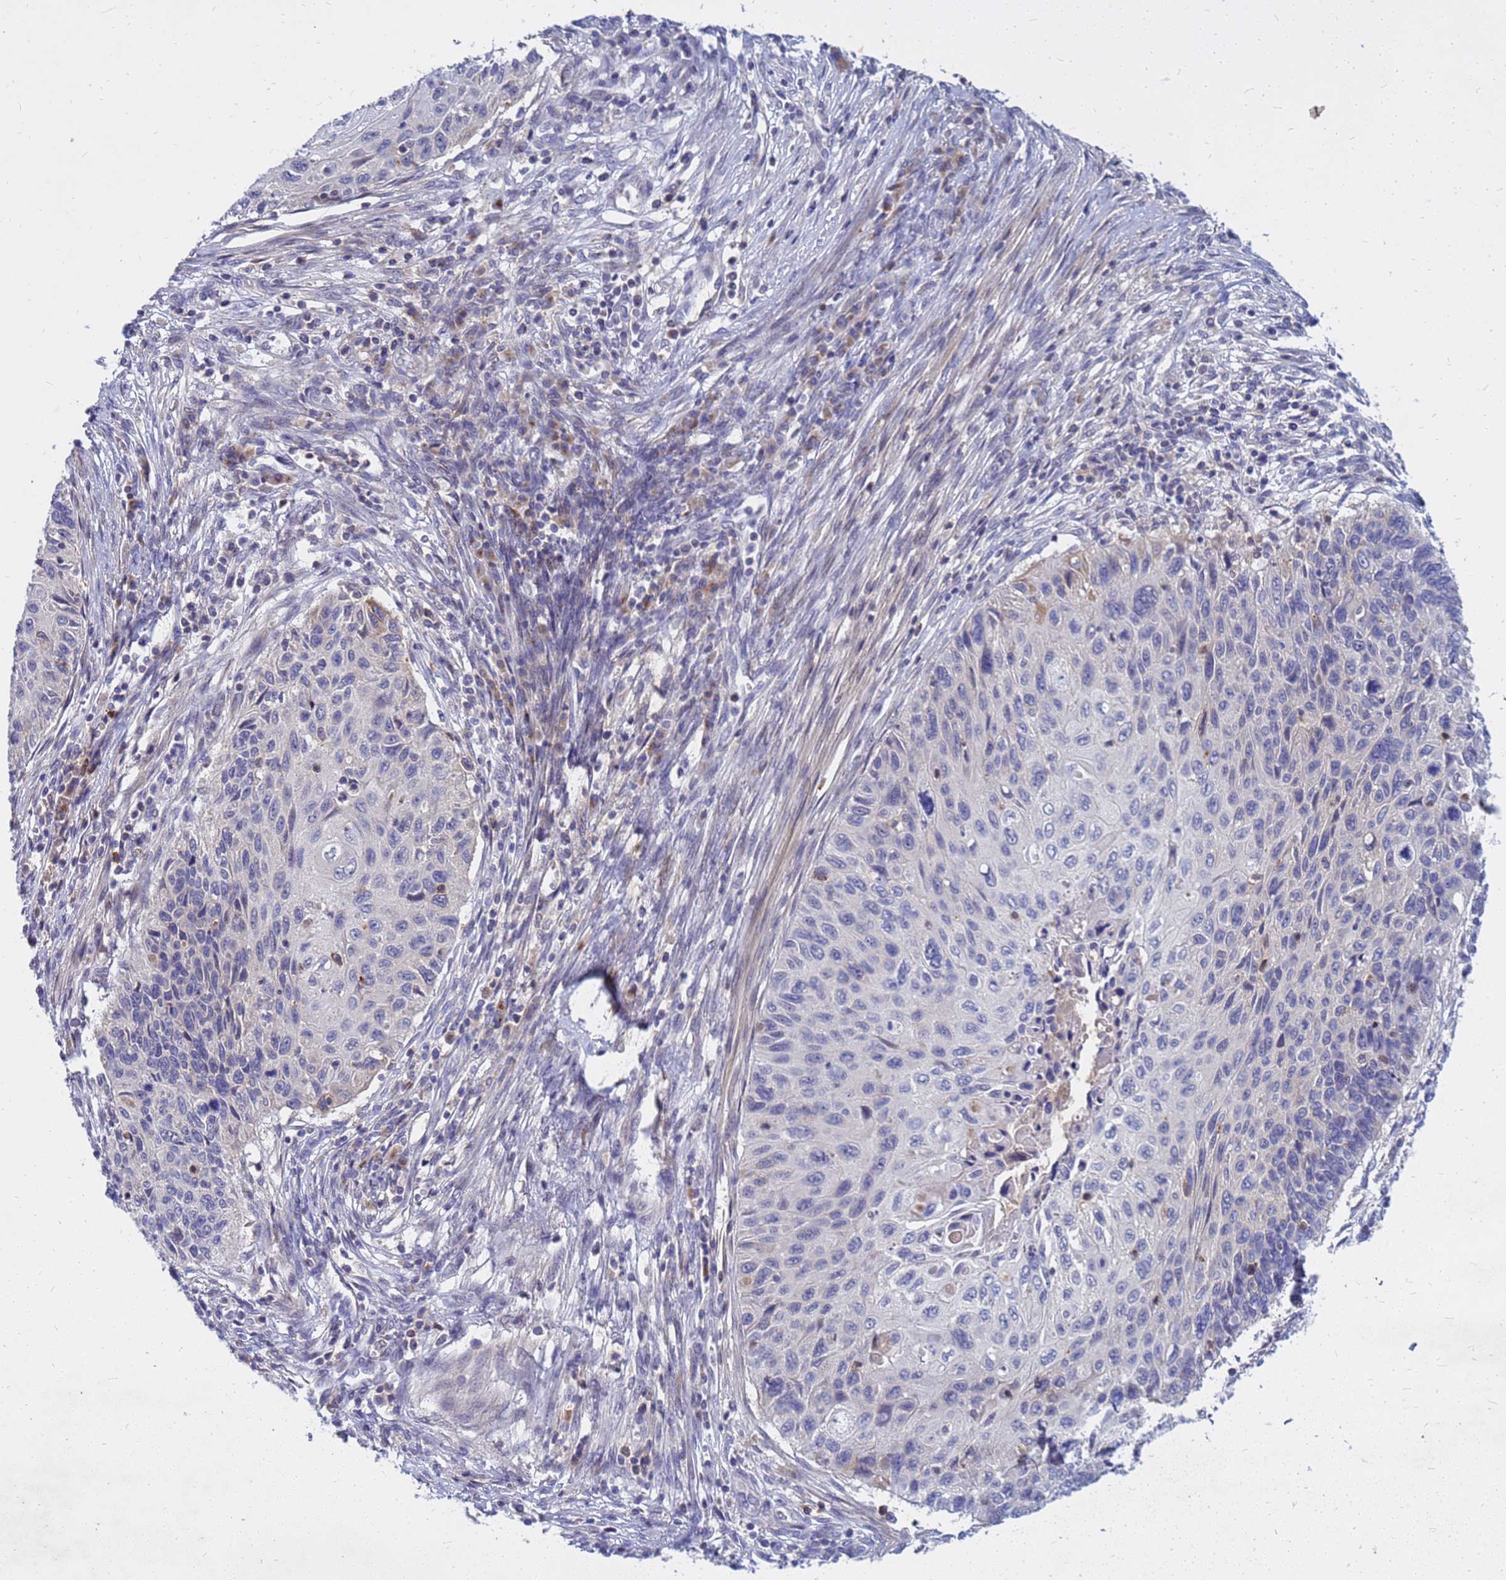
{"staining": {"intensity": "negative", "quantity": "none", "location": "none"}, "tissue": "cervical cancer", "cell_type": "Tumor cells", "image_type": "cancer", "snomed": [{"axis": "morphology", "description": "Squamous cell carcinoma, NOS"}, {"axis": "topography", "description": "Cervix"}], "caption": "Immunohistochemistry (IHC) of human squamous cell carcinoma (cervical) displays no expression in tumor cells.", "gene": "SRGAP3", "patient": {"sex": "female", "age": 70}}